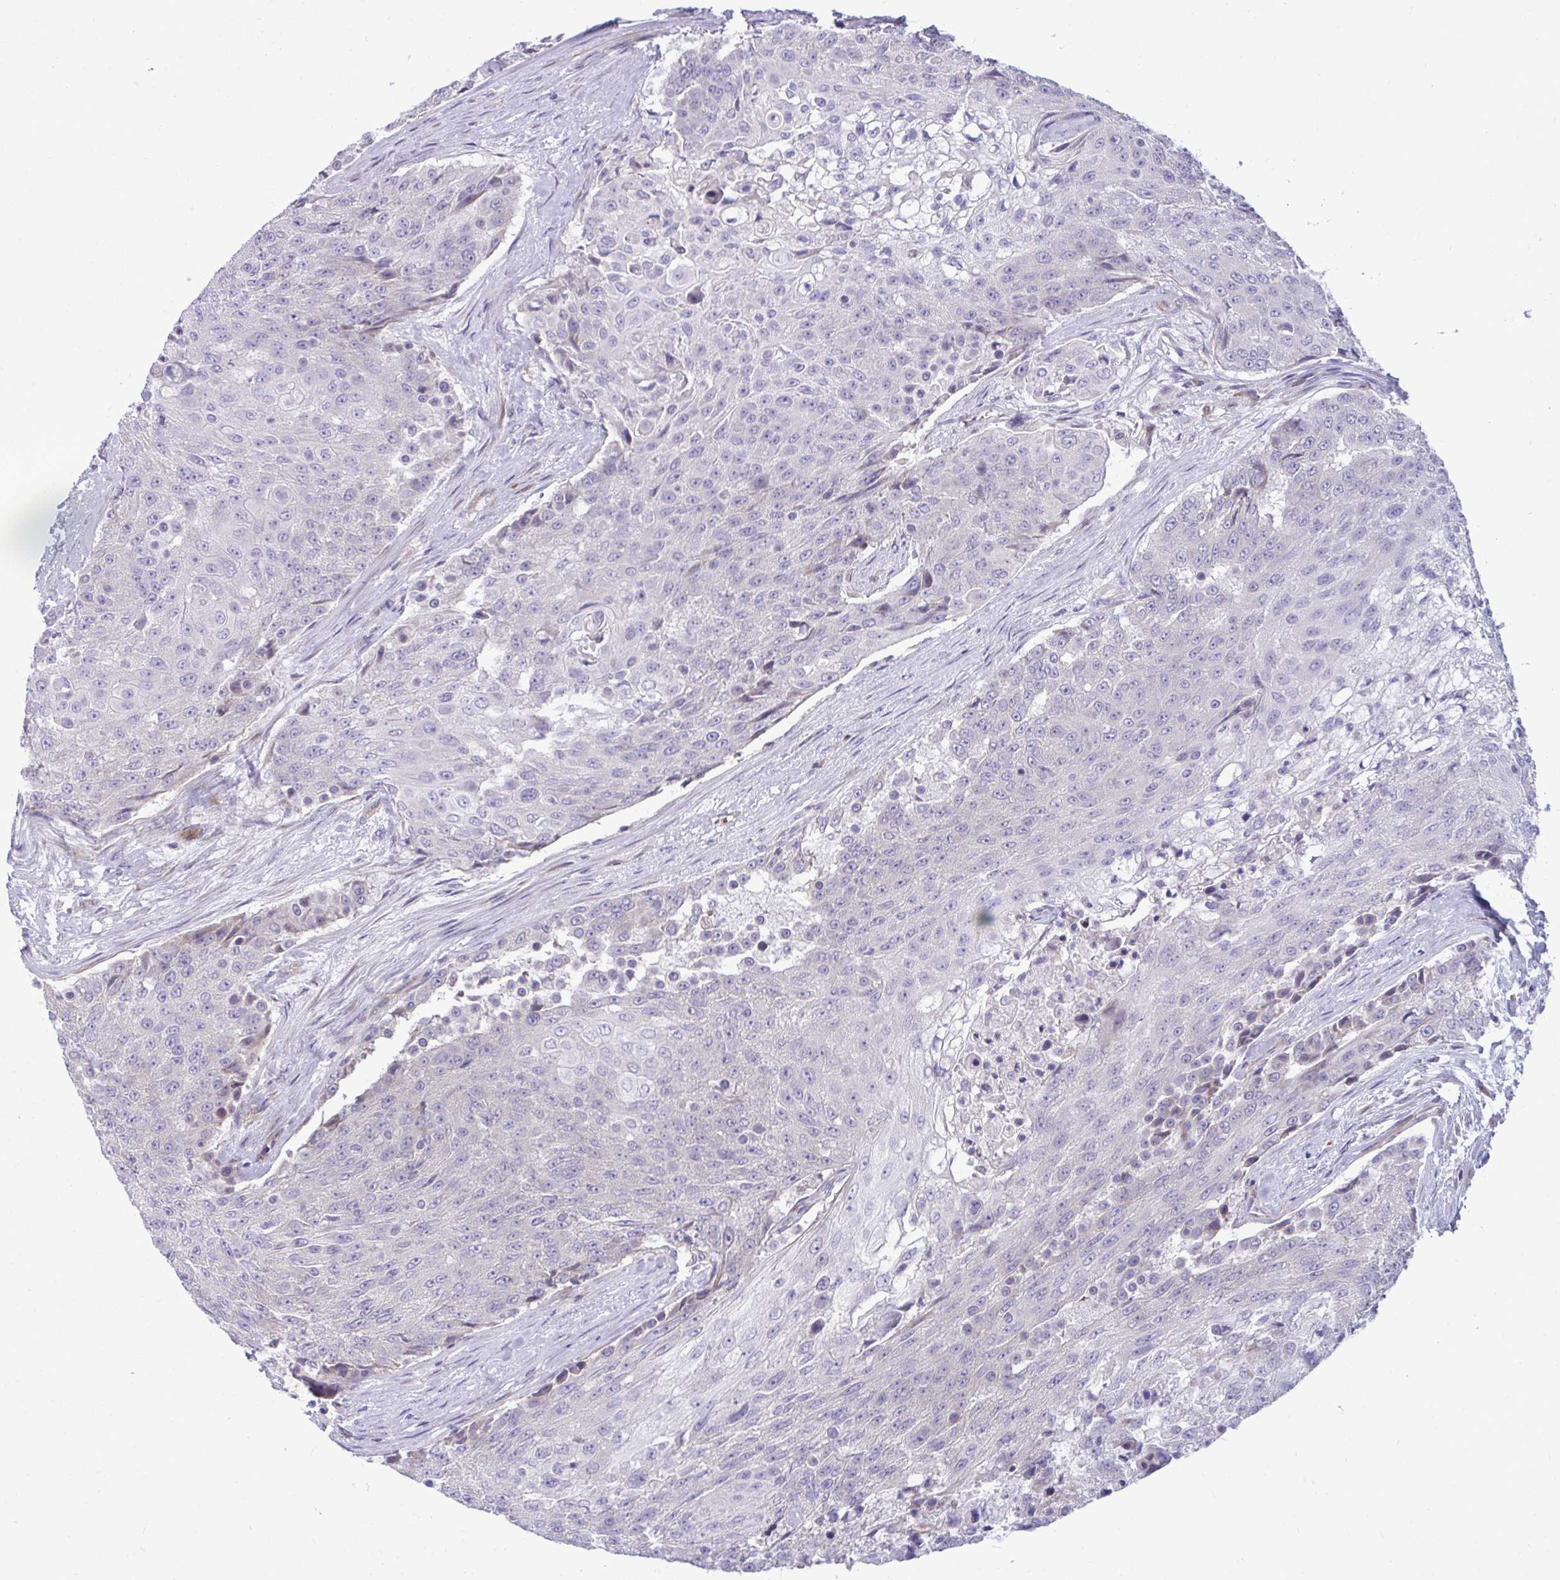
{"staining": {"intensity": "negative", "quantity": "none", "location": "none"}, "tissue": "urothelial cancer", "cell_type": "Tumor cells", "image_type": "cancer", "snomed": [{"axis": "morphology", "description": "Urothelial carcinoma, High grade"}, {"axis": "topography", "description": "Urinary bladder"}], "caption": "The image shows no staining of tumor cells in urothelial cancer.", "gene": "PIGZ", "patient": {"sex": "female", "age": 63}}